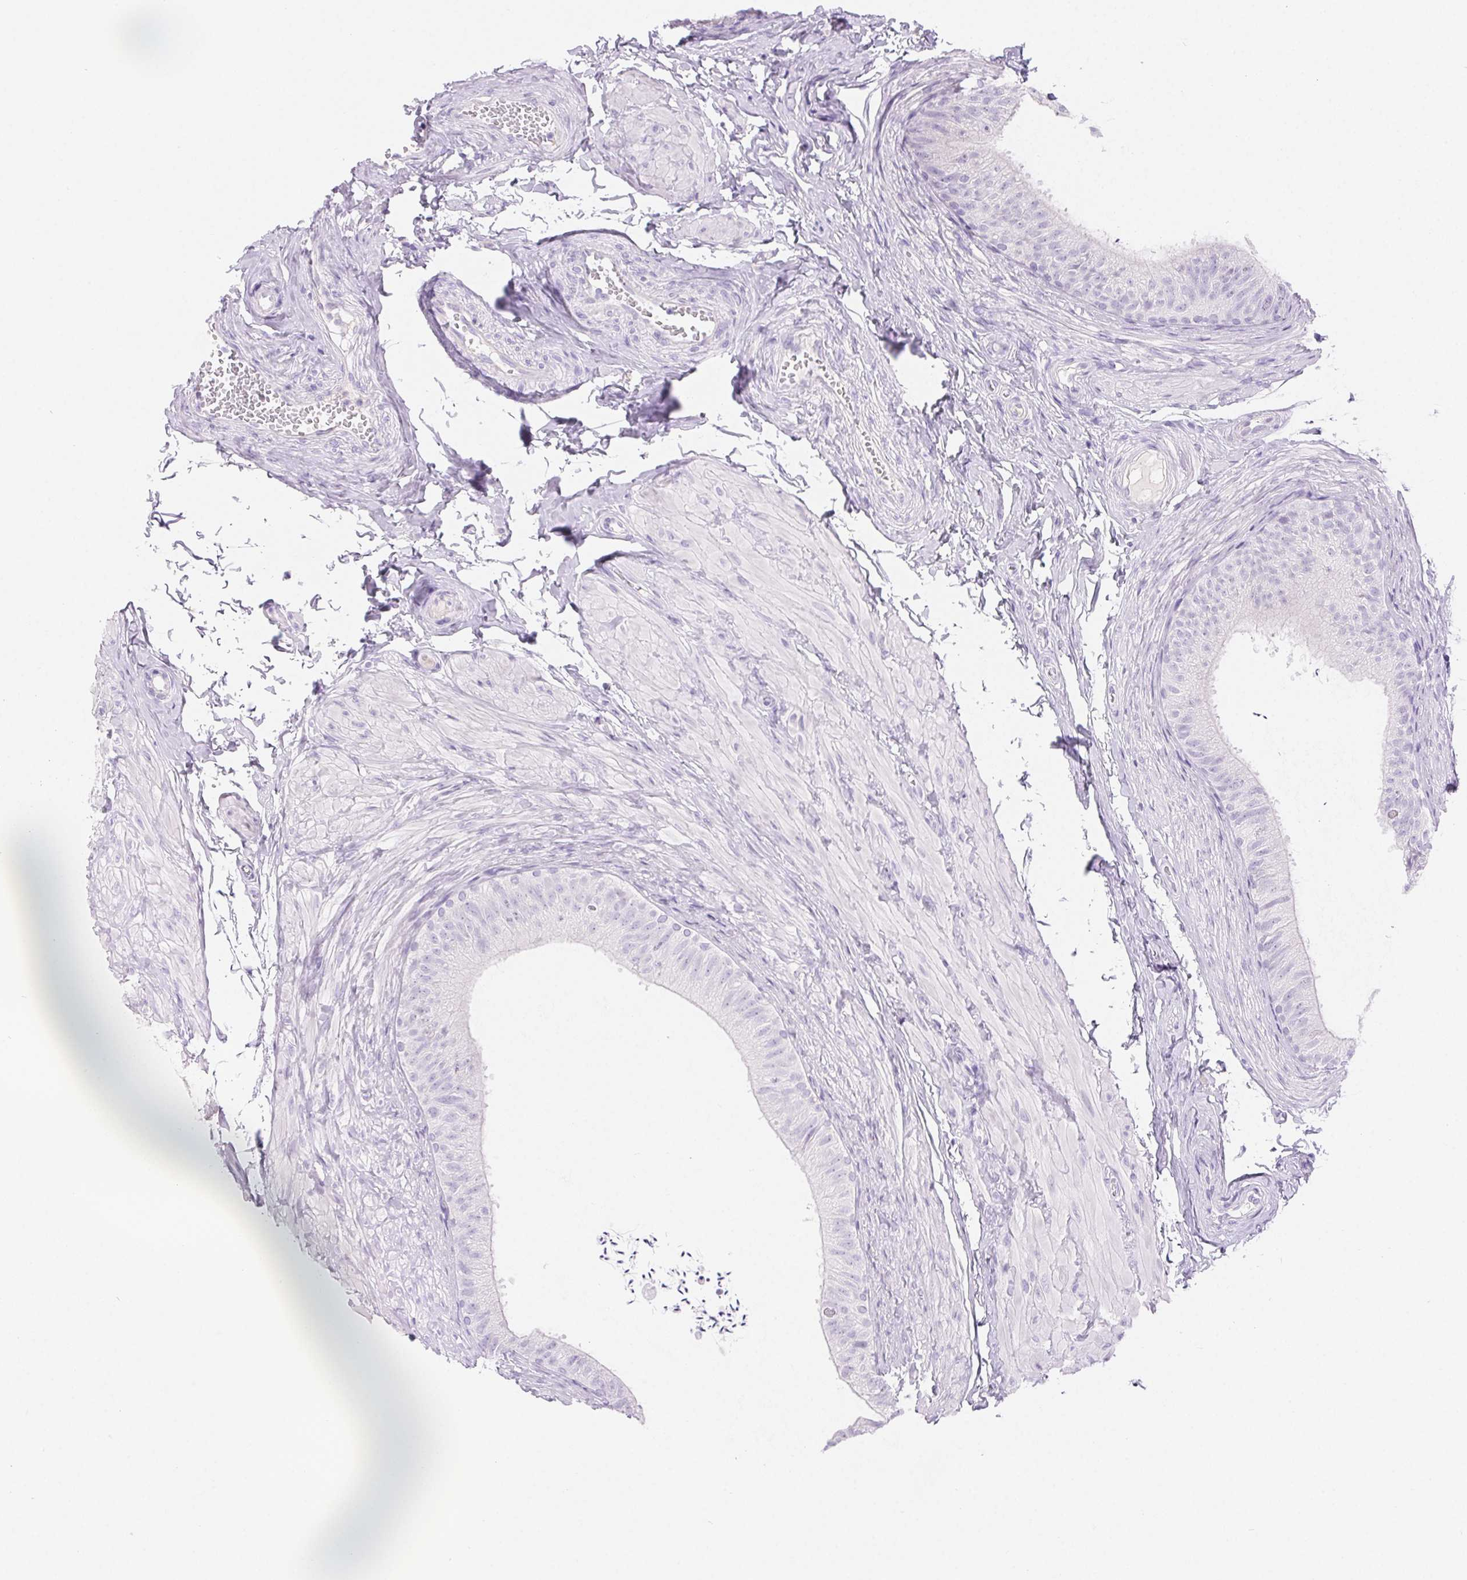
{"staining": {"intensity": "weak", "quantity": "<25%", "location": "cytoplasmic/membranous"}, "tissue": "epididymis", "cell_type": "Glandular cells", "image_type": "normal", "snomed": [{"axis": "morphology", "description": "Normal tissue, NOS"}, {"axis": "topography", "description": "Epididymis, spermatic cord, NOS"}, {"axis": "topography", "description": "Epididymis"}, {"axis": "topography", "description": "Peripheral nerve tissue"}], "caption": "DAB immunohistochemical staining of unremarkable epididymis demonstrates no significant expression in glandular cells.", "gene": "CLDN16", "patient": {"sex": "male", "age": 29}}